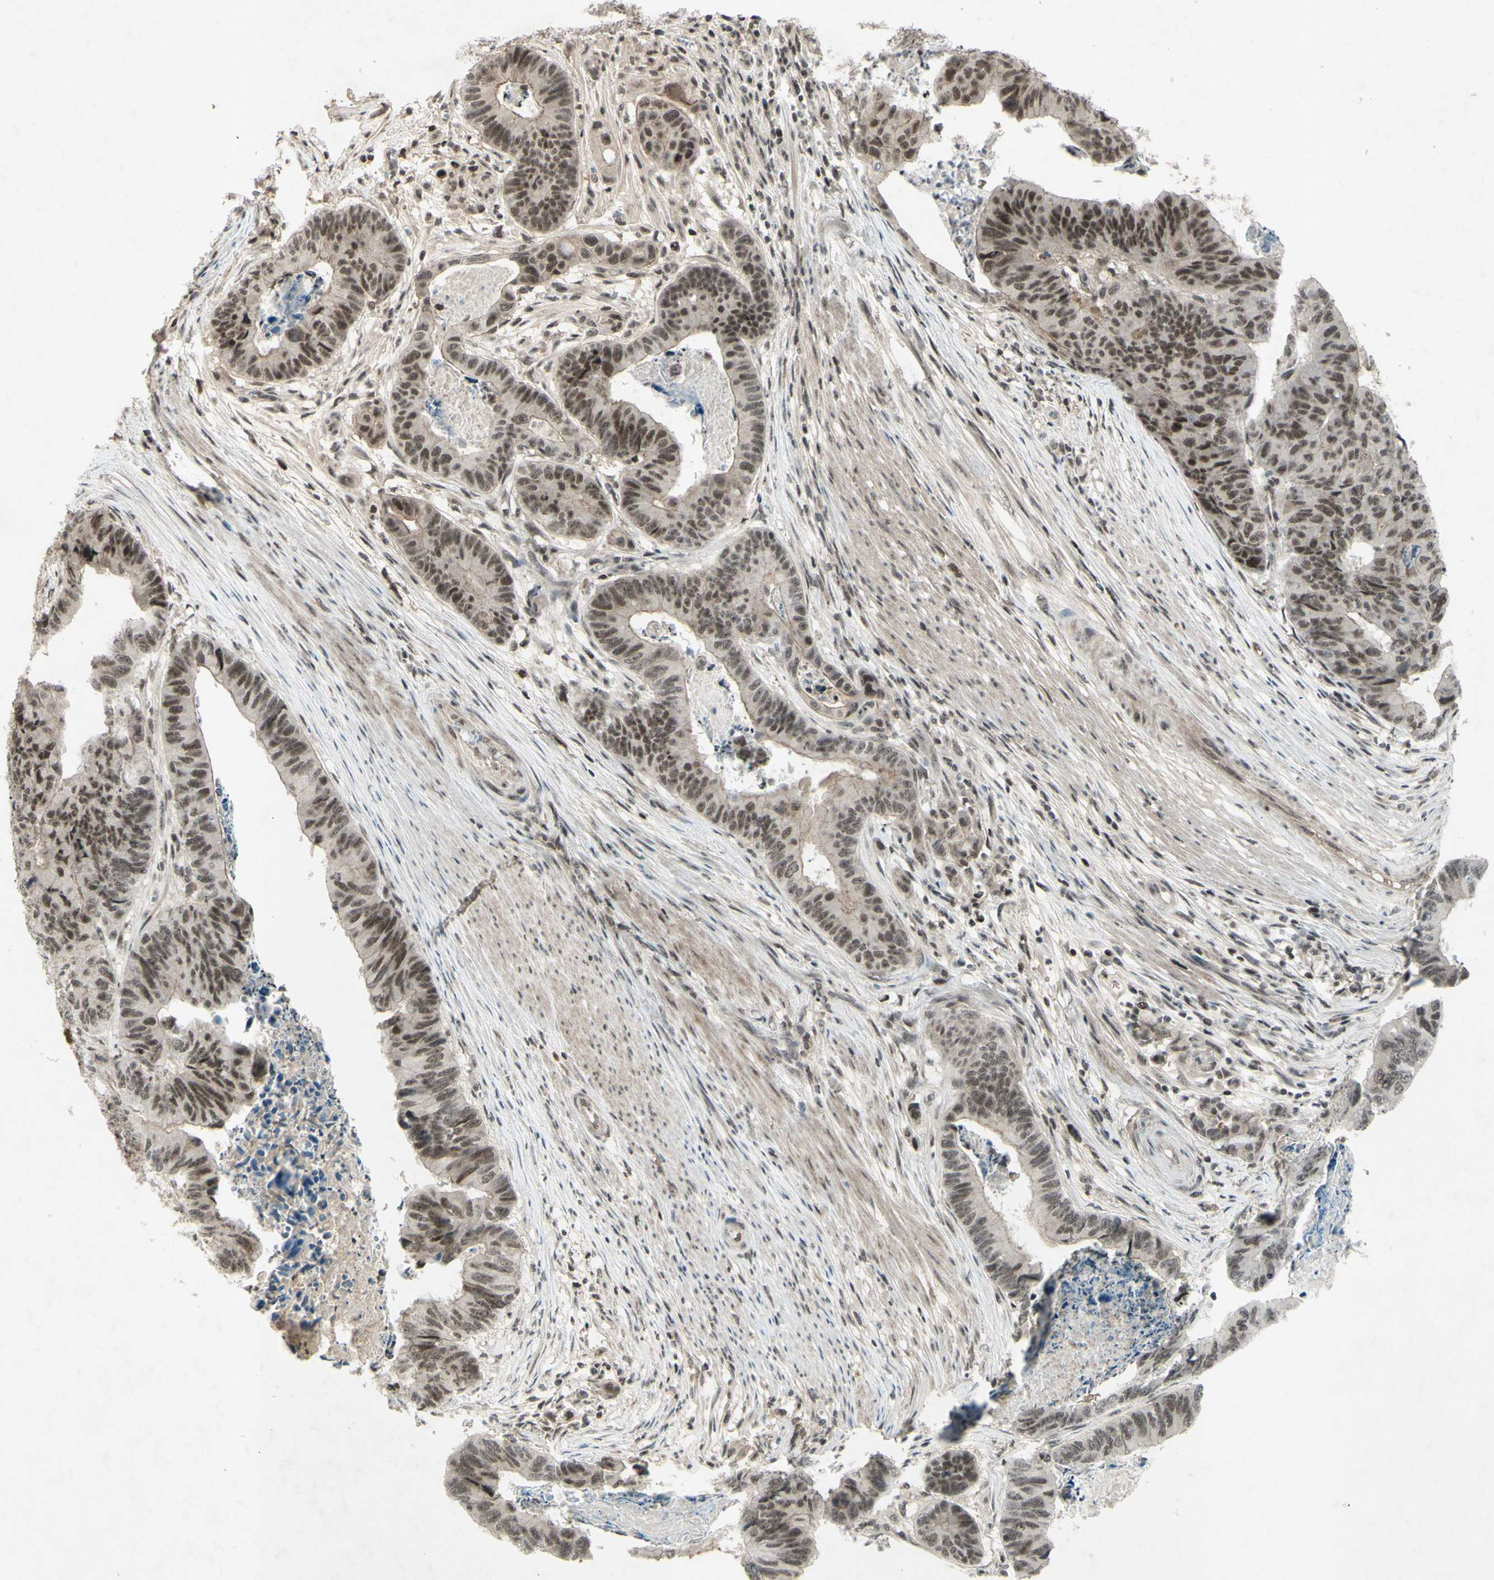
{"staining": {"intensity": "moderate", "quantity": "25%-75%", "location": "nuclear"}, "tissue": "stomach cancer", "cell_type": "Tumor cells", "image_type": "cancer", "snomed": [{"axis": "morphology", "description": "Adenocarcinoma, NOS"}, {"axis": "topography", "description": "Stomach, lower"}], "caption": "Human adenocarcinoma (stomach) stained with a brown dye reveals moderate nuclear positive expression in about 25%-75% of tumor cells.", "gene": "SNW1", "patient": {"sex": "male", "age": 77}}